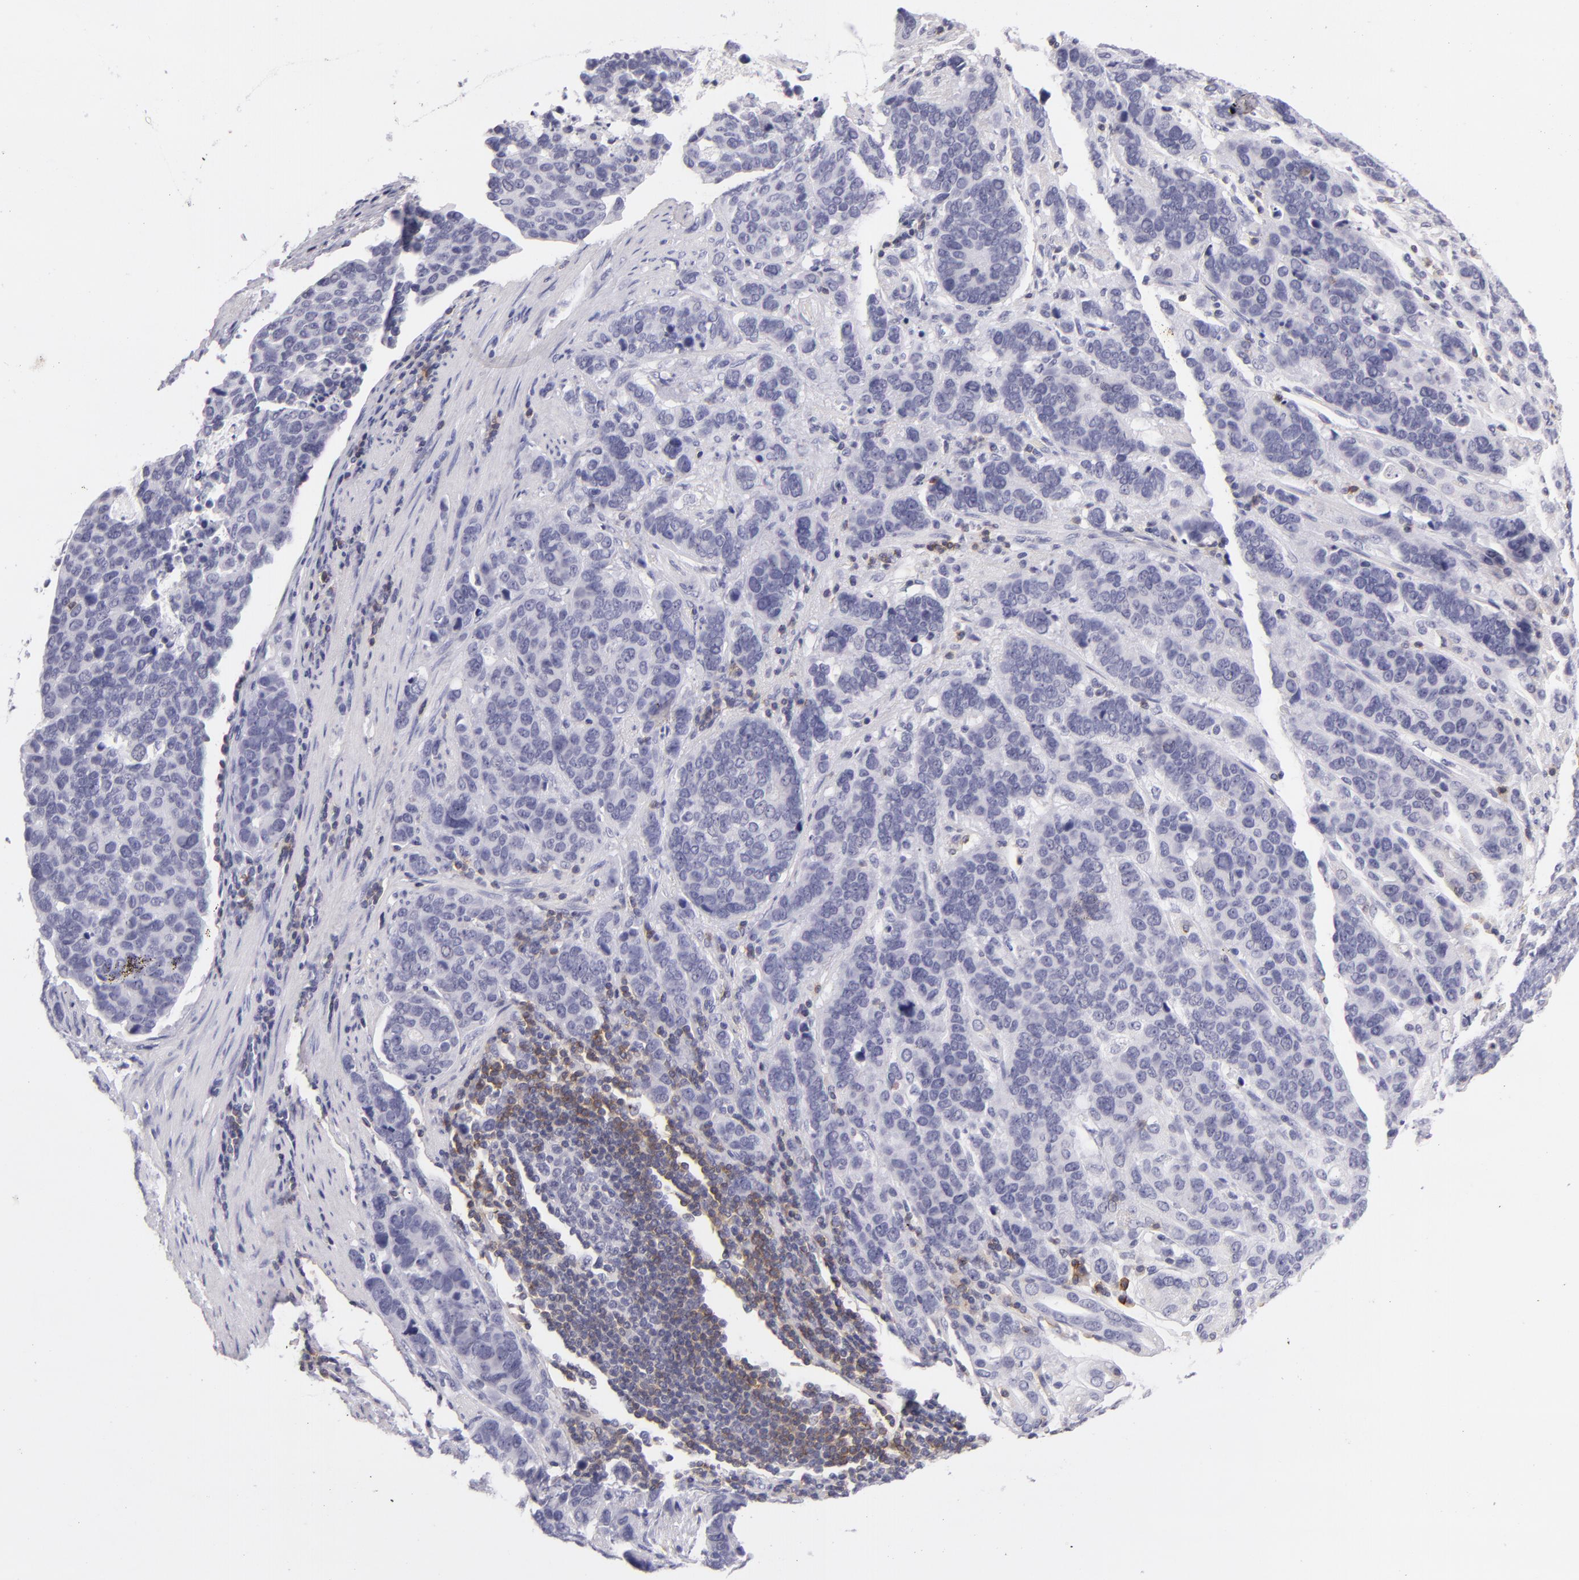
{"staining": {"intensity": "negative", "quantity": "none", "location": "none"}, "tissue": "stomach cancer", "cell_type": "Tumor cells", "image_type": "cancer", "snomed": [{"axis": "morphology", "description": "Adenocarcinoma, NOS"}, {"axis": "topography", "description": "Stomach, upper"}], "caption": "There is no significant staining in tumor cells of adenocarcinoma (stomach).", "gene": "CD48", "patient": {"sex": "male", "age": 71}}